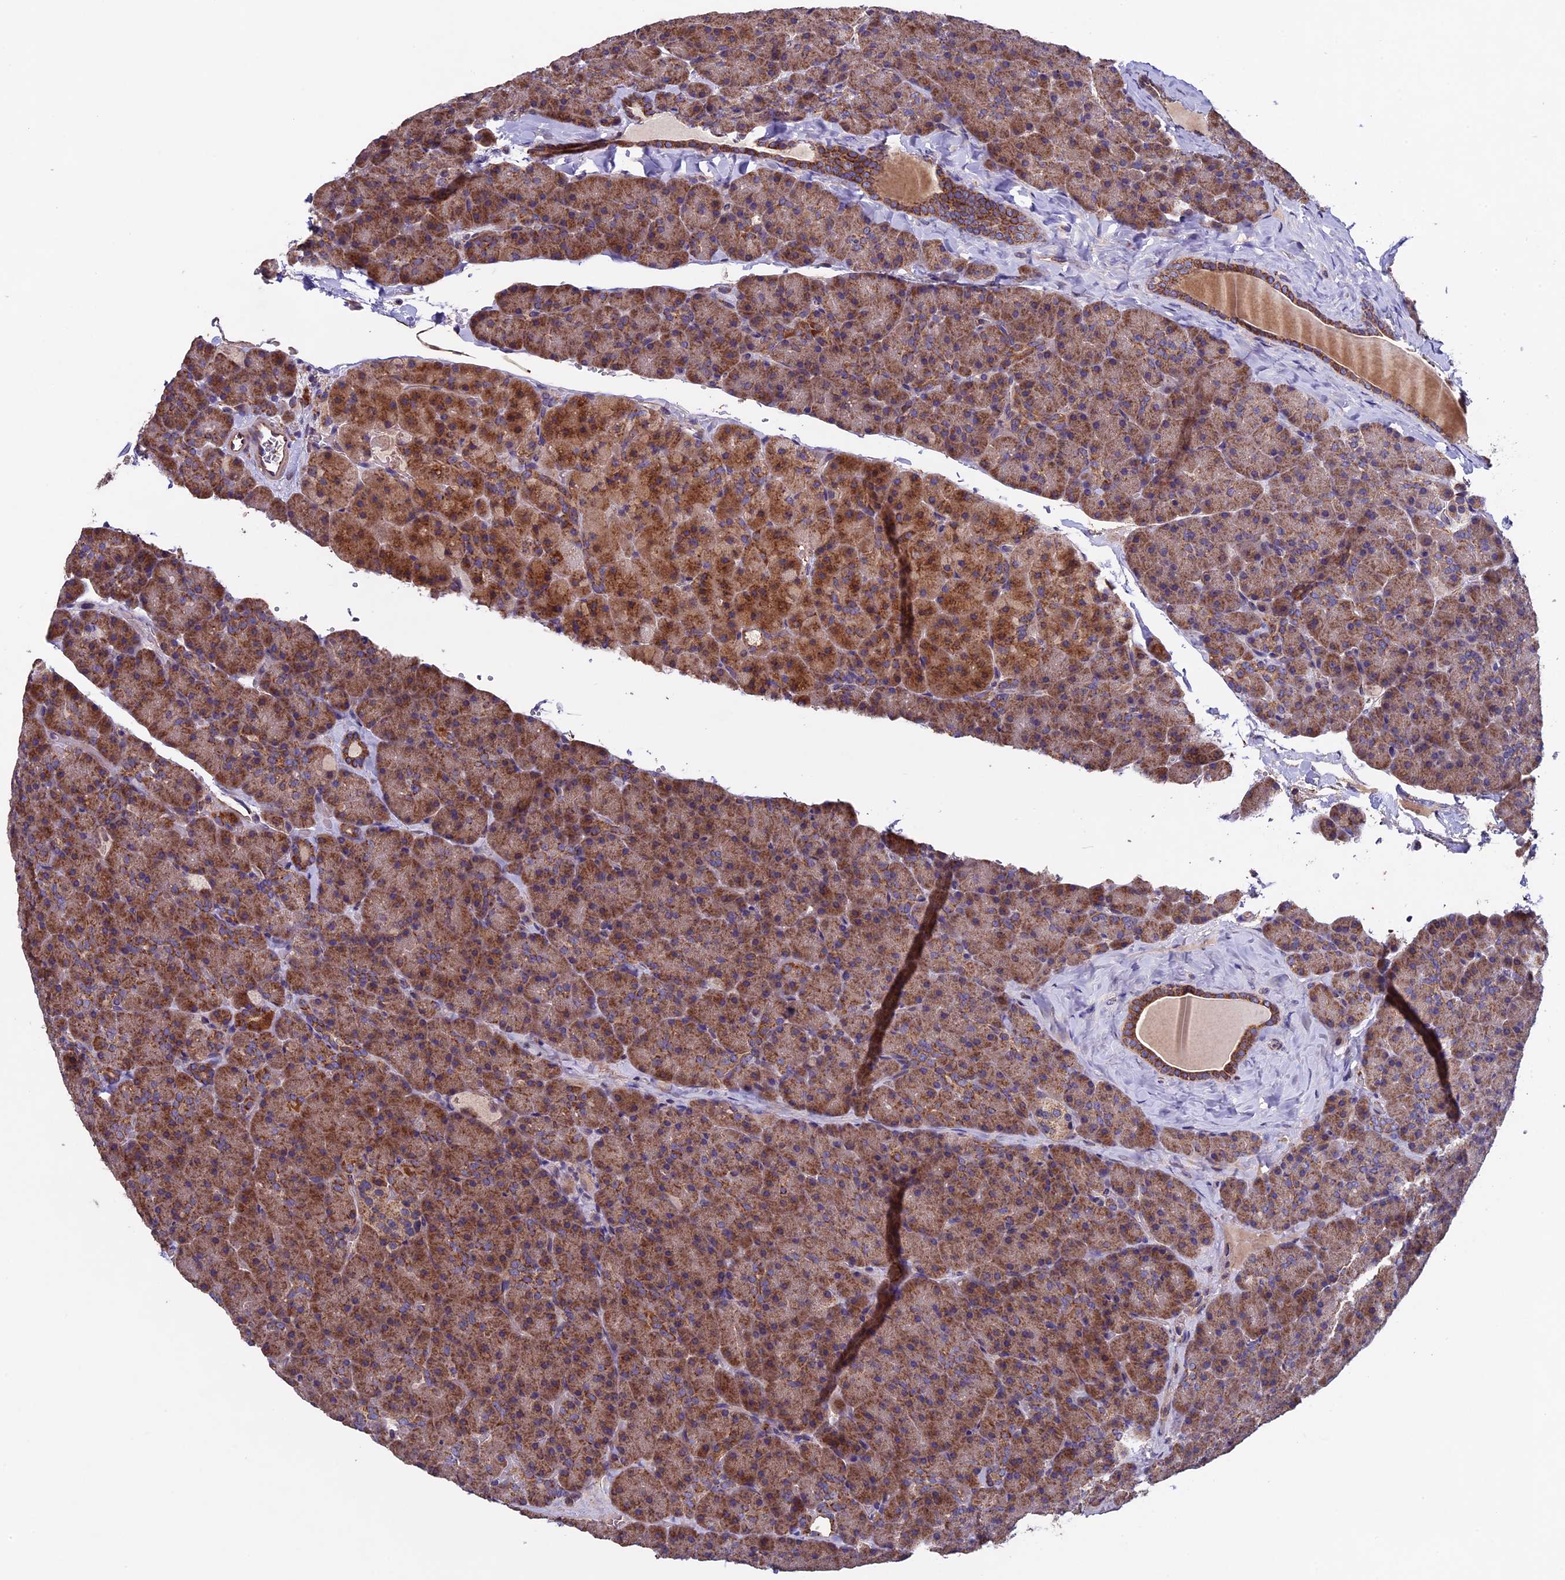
{"staining": {"intensity": "moderate", "quantity": ">75%", "location": "cytoplasmic/membranous"}, "tissue": "pancreas", "cell_type": "Exocrine glandular cells", "image_type": "normal", "snomed": [{"axis": "morphology", "description": "Normal tissue, NOS"}, {"axis": "topography", "description": "Pancreas"}], "caption": "Moderate cytoplasmic/membranous protein expression is present in about >75% of exocrine glandular cells in pancreas. (DAB IHC with brightfield microscopy, high magnification).", "gene": "RNF17", "patient": {"sex": "male", "age": 36}}